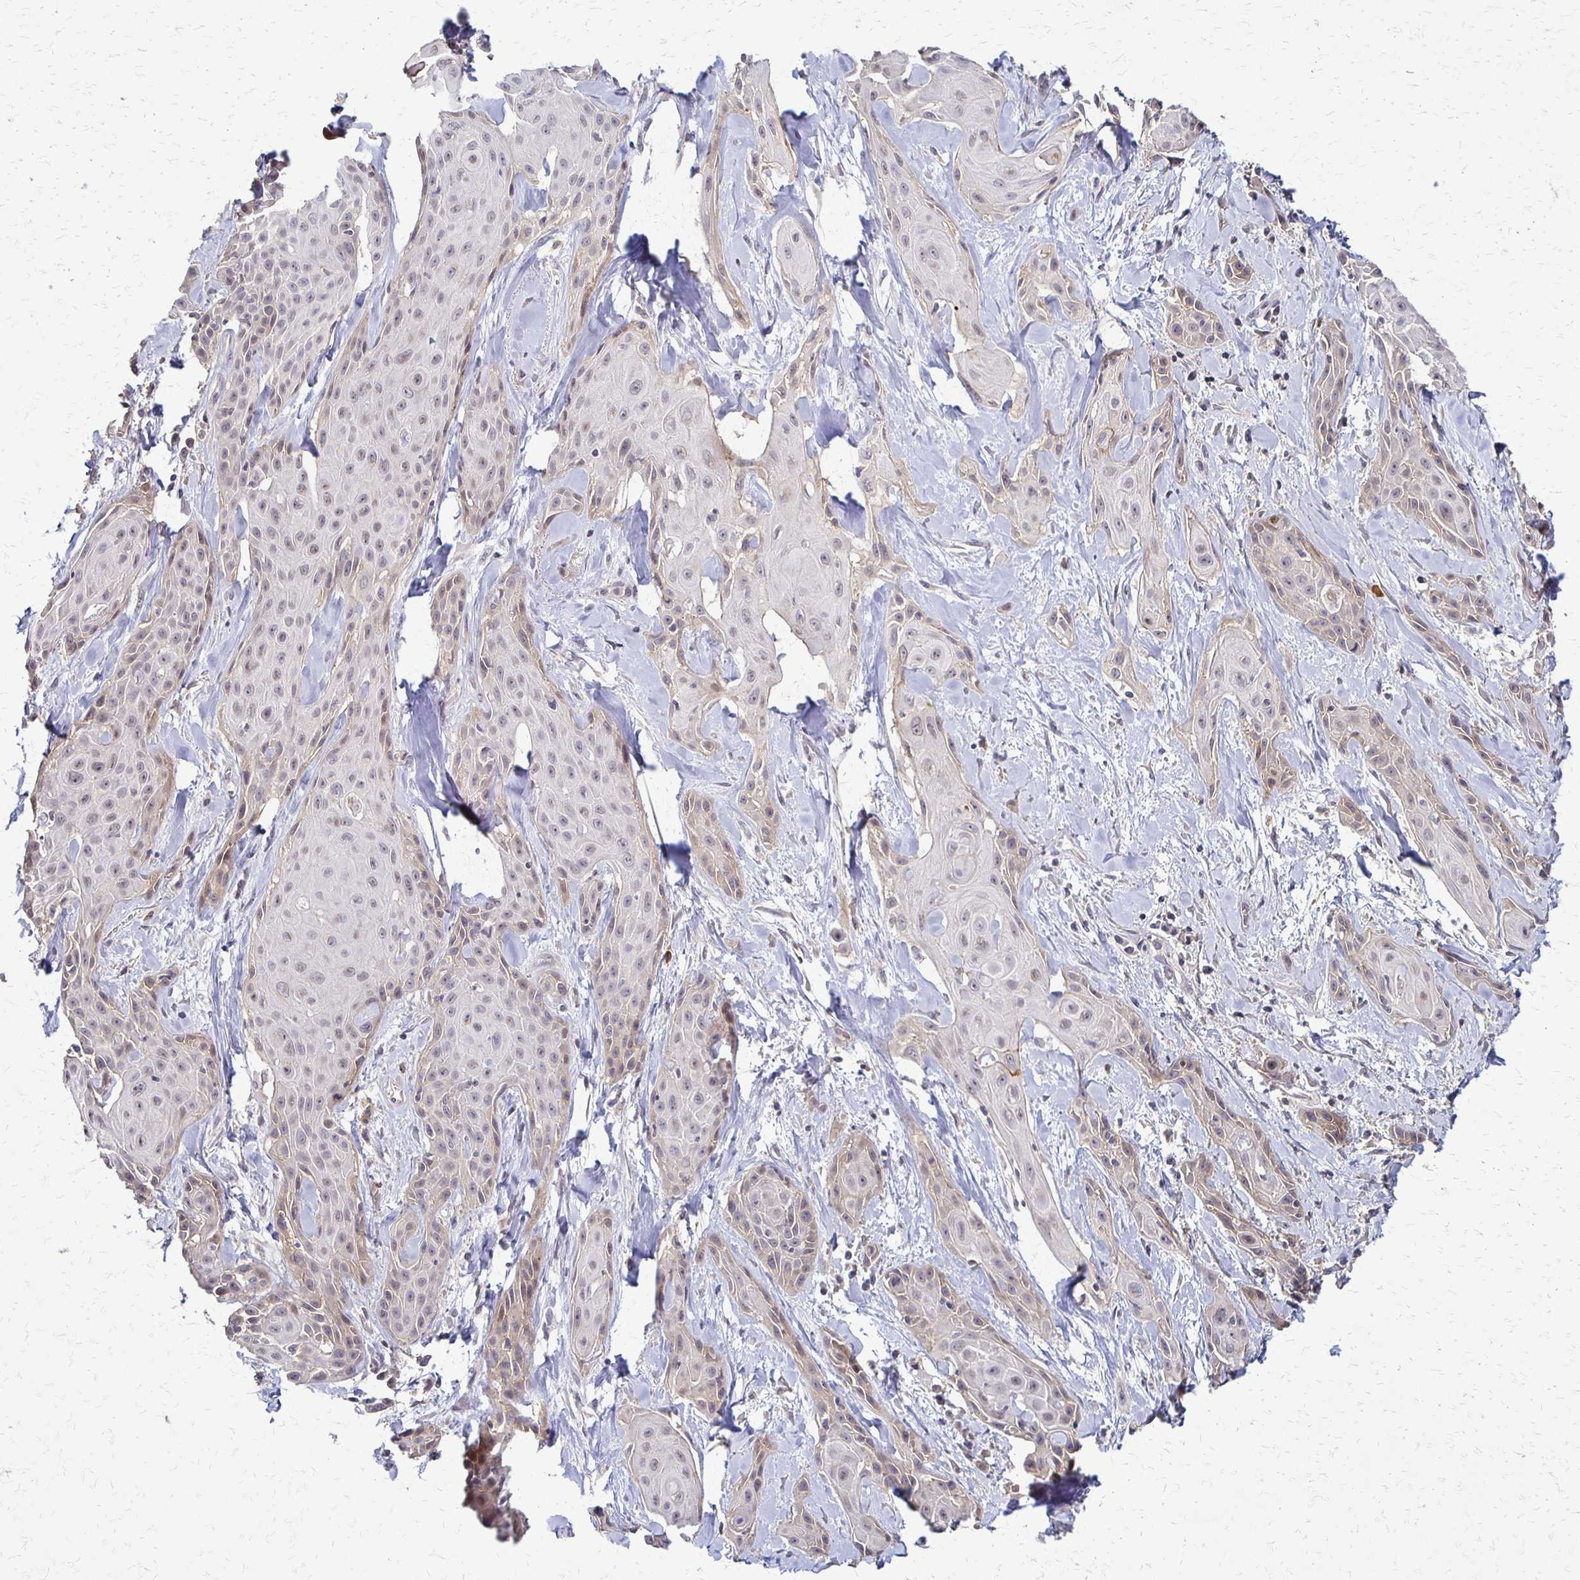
{"staining": {"intensity": "weak", "quantity": "<25%", "location": "cytoplasmic/membranous"}, "tissue": "skin cancer", "cell_type": "Tumor cells", "image_type": "cancer", "snomed": [{"axis": "morphology", "description": "Squamous cell carcinoma, NOS"}, {"axis": "topography", "description": "Skin"}, {"axis": "topography", "description": "Anal"}], "caption": "This is an immunohistochemistry micrograph of skin cancer (squamous cell carcinoma). There is no staining in tumor cells.", "gene": "SLC9A9", "patient": {"sex": "male", "age": 64}}